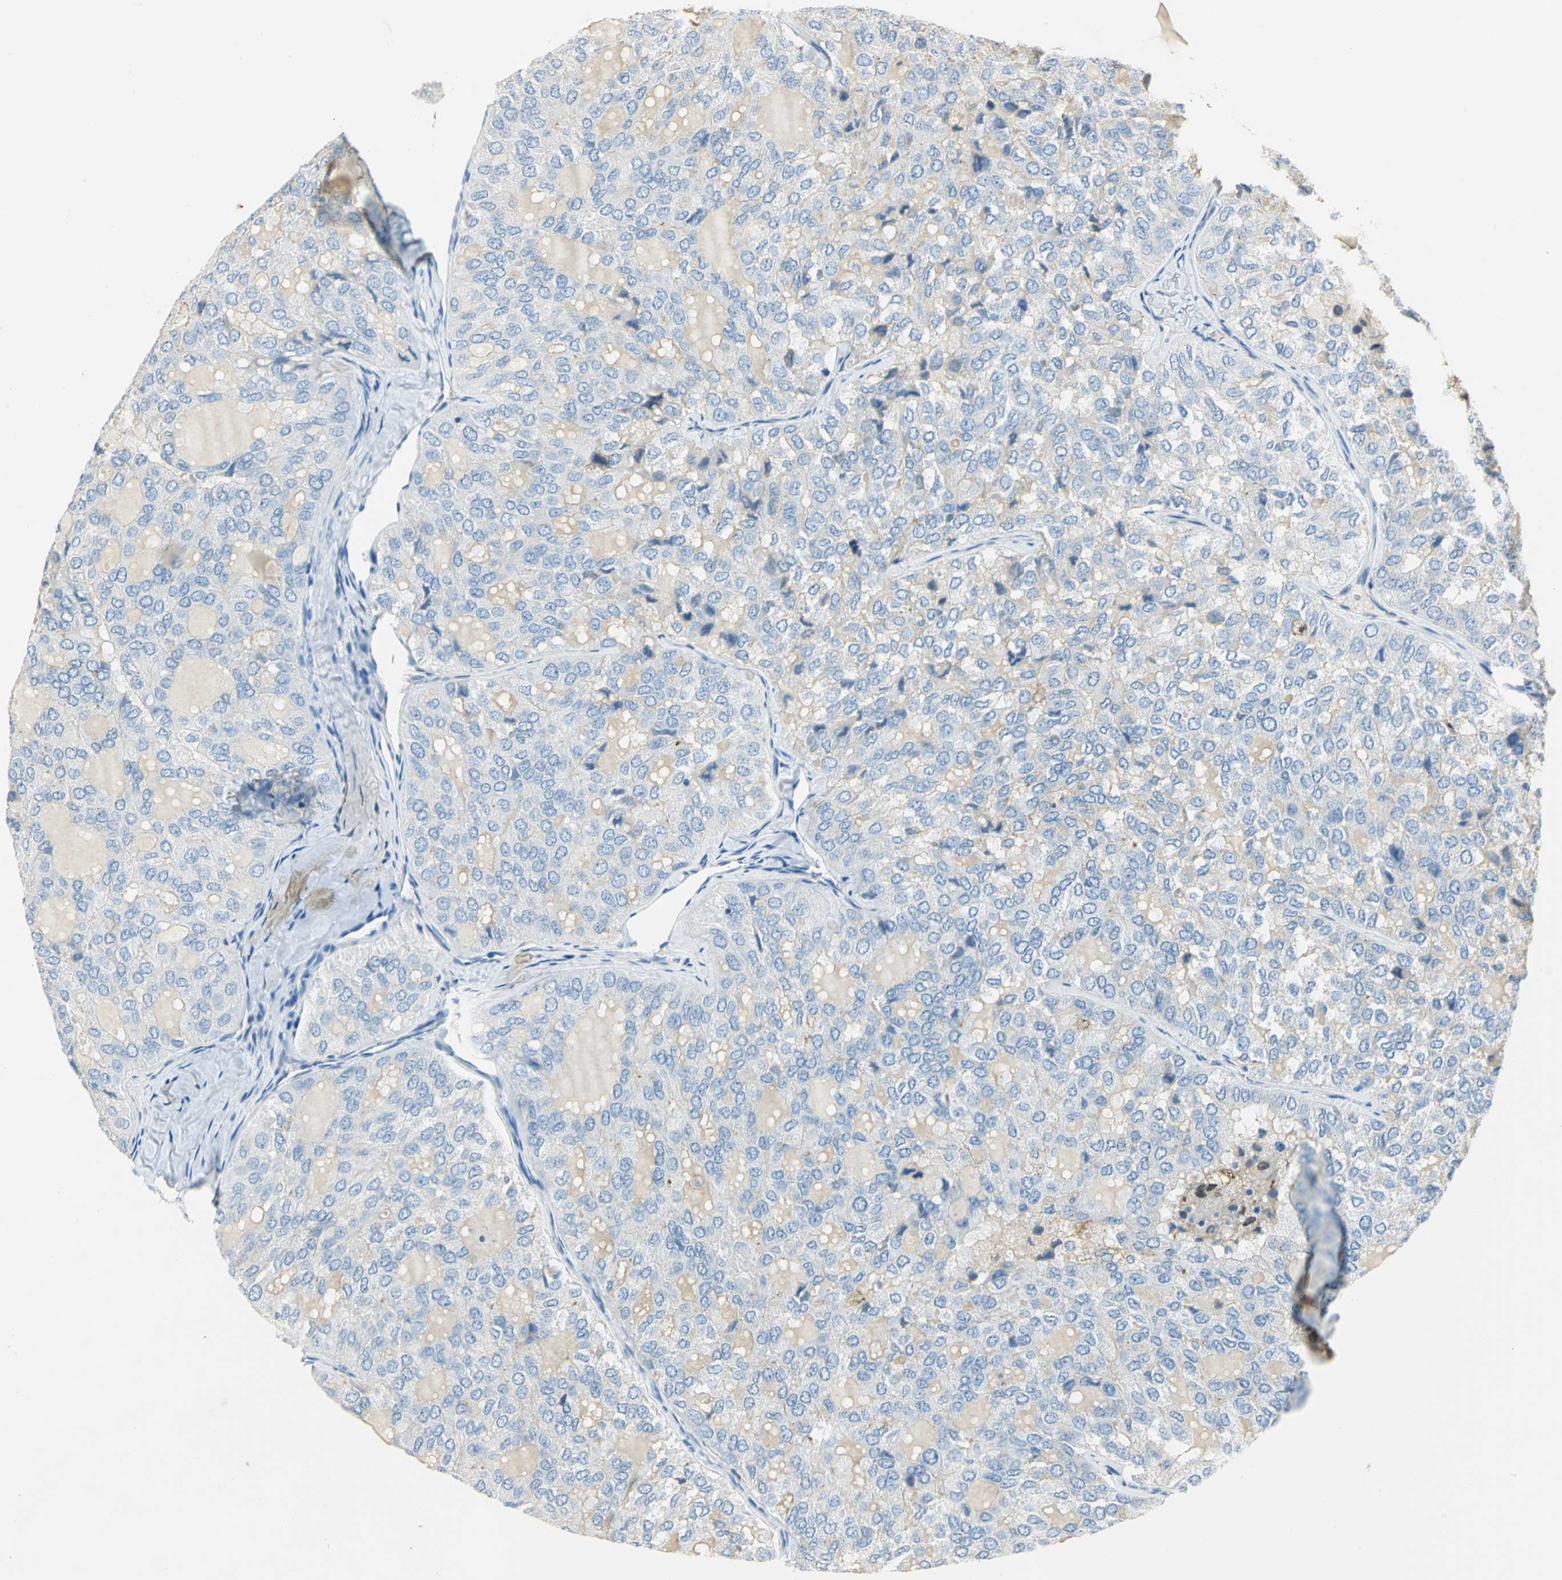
{"staining": {"intensity": "negative", "quantity": "none", "location": "none"}, "tissue": "thyroid cancer", "cell_type": "Tumor cells", "image_type": "cancer", "snomed": [{"axis": "morphology", "description": "Follicular adenoma carcinoma, NOS"}, {"axis": "topography", "description": "Thyroid gland"}], "caption": "A photomicrograph of thyroid follicular adenoma carcinoma stained for a protein displays no brown staining in tumor cells.", "gene": "ANXA4", "patient": {"sex": "male", "age": 75}}